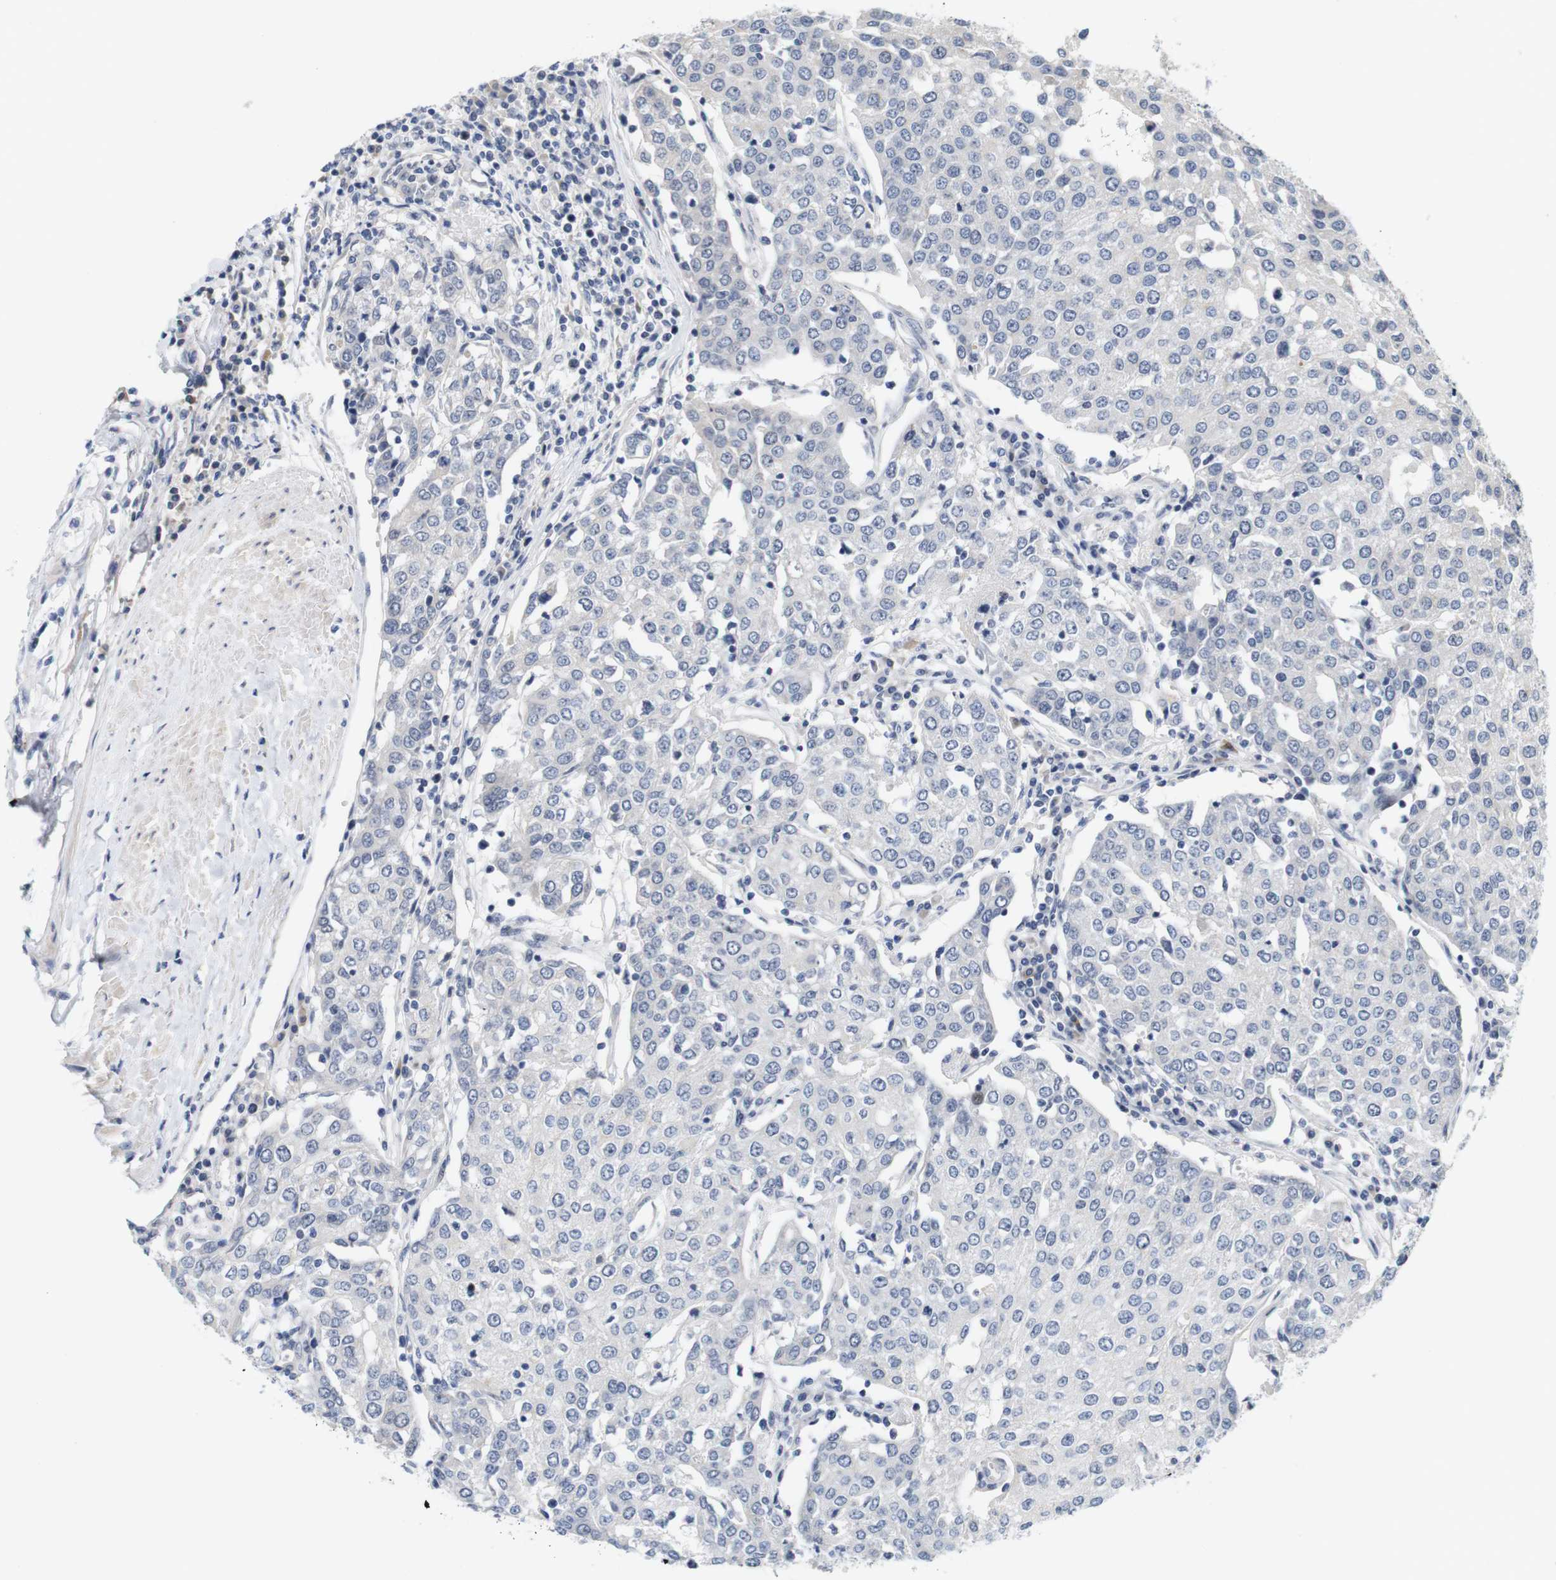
{"staining": {"intensity": "negative", "quantity": "none", "location": "none"}, "tissue": "urothelial cancer", "cell_type": "Tumor cells", "image_type": "cancer", "snomed": [{"axis": "morphology", "description": "Urothelial carcinoma, High grade"}, {"axis": "topography", "description": "Urinary bladder"}], "caption": "The photomicrograph demonstrates no significant expression in tumor cells of urothelial carcinoma (high-grade).", "gene": "CYB561", "patient": {"sex": "female", "age": 85}}